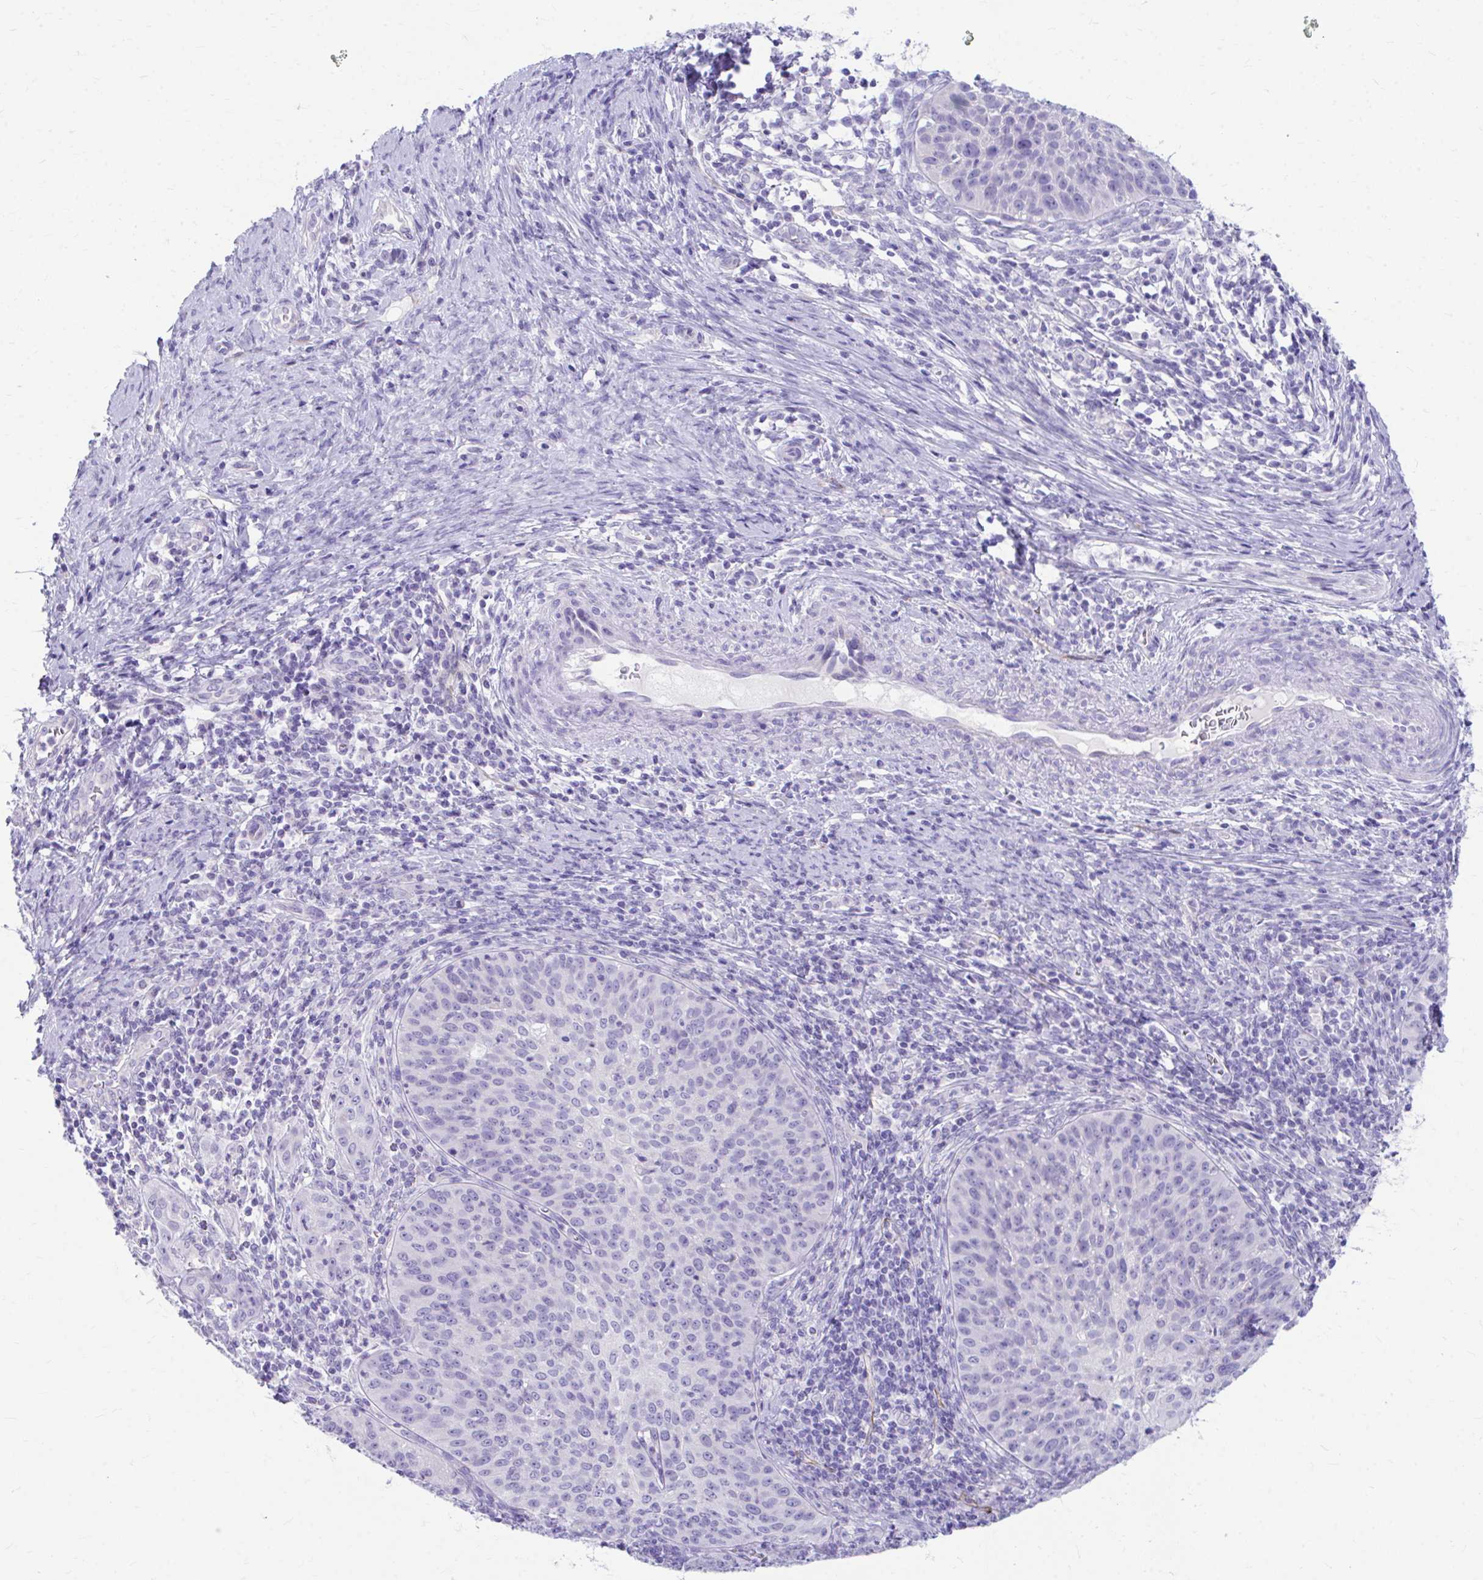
{"staining": {"intensity": "negative", "quantity": "none", "location": "none"}, "tissue": "cervical cancer", "cell_type": "Tumor cells", "image_type": "cancer", "snomed": [{"axis": "morphology", "description": "Squamous cell carcinoma, NOS"}, {"axis": "topography", "description": "Cervix"}], "caption": "Human cervical squamous cell carcinoma stained for a protein using IHC reveals no expression in tumor cells.", "gene": "KRIT1", "patient": {"sex": "female", "age": 30}}